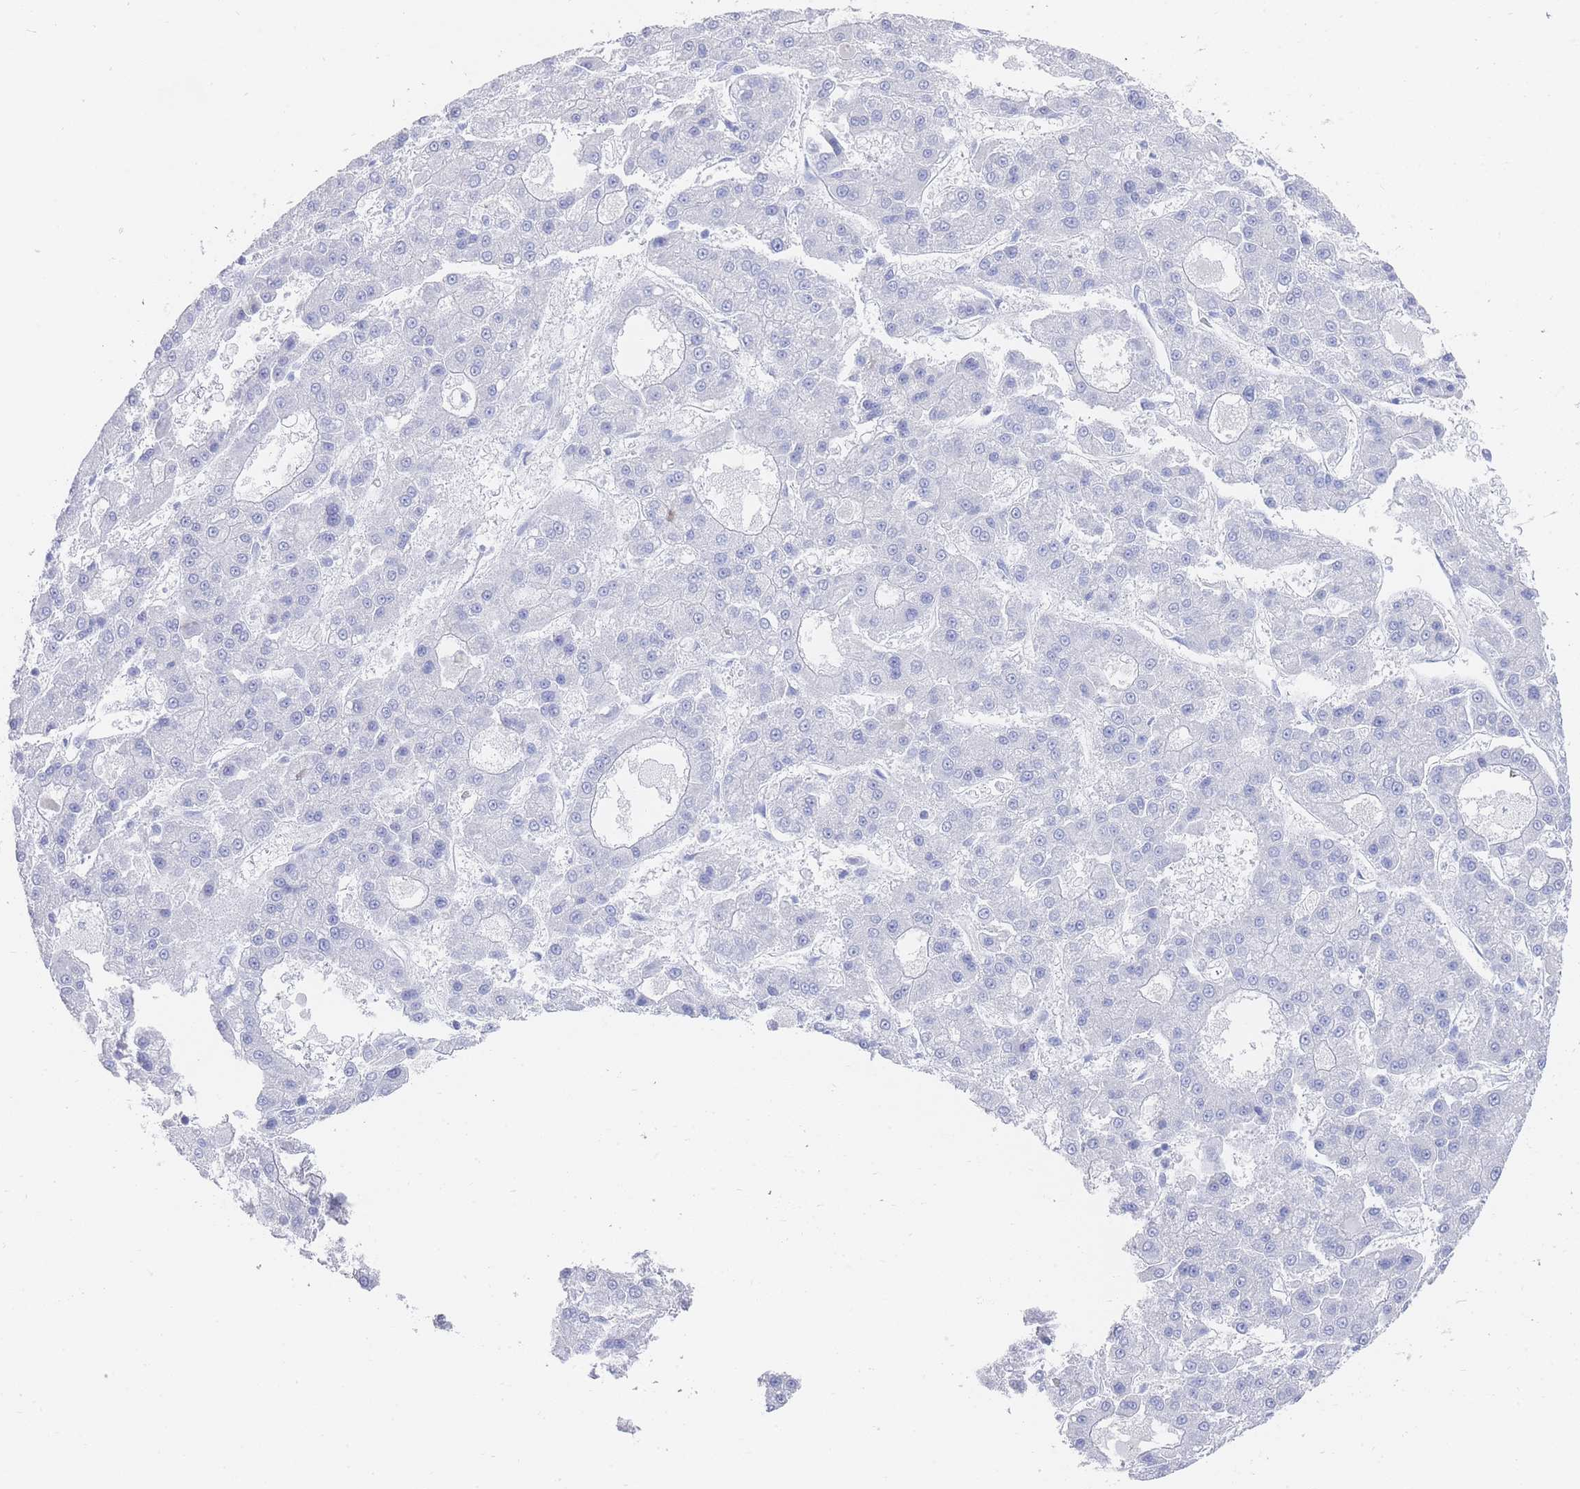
{"staining": {"intensity": "negative", "quantity": "none", "location": "none"}, "tissue": "liver cancer", "cell_type": "Tumor cells", "image_type": "cancer", "snomed": [{"axis": "morphology", "description": "Carcinoma, Hepatocellular, NOS"}, {"axis": "topography", "description": "Liver"}], "caption": "An immunohistochemistry histopathology image of liver cancer is shown. There is no staining in tumor cells of liver cancer.", "gene": "LRRC37A", "patient": {"sex": "male", "age": 70}}